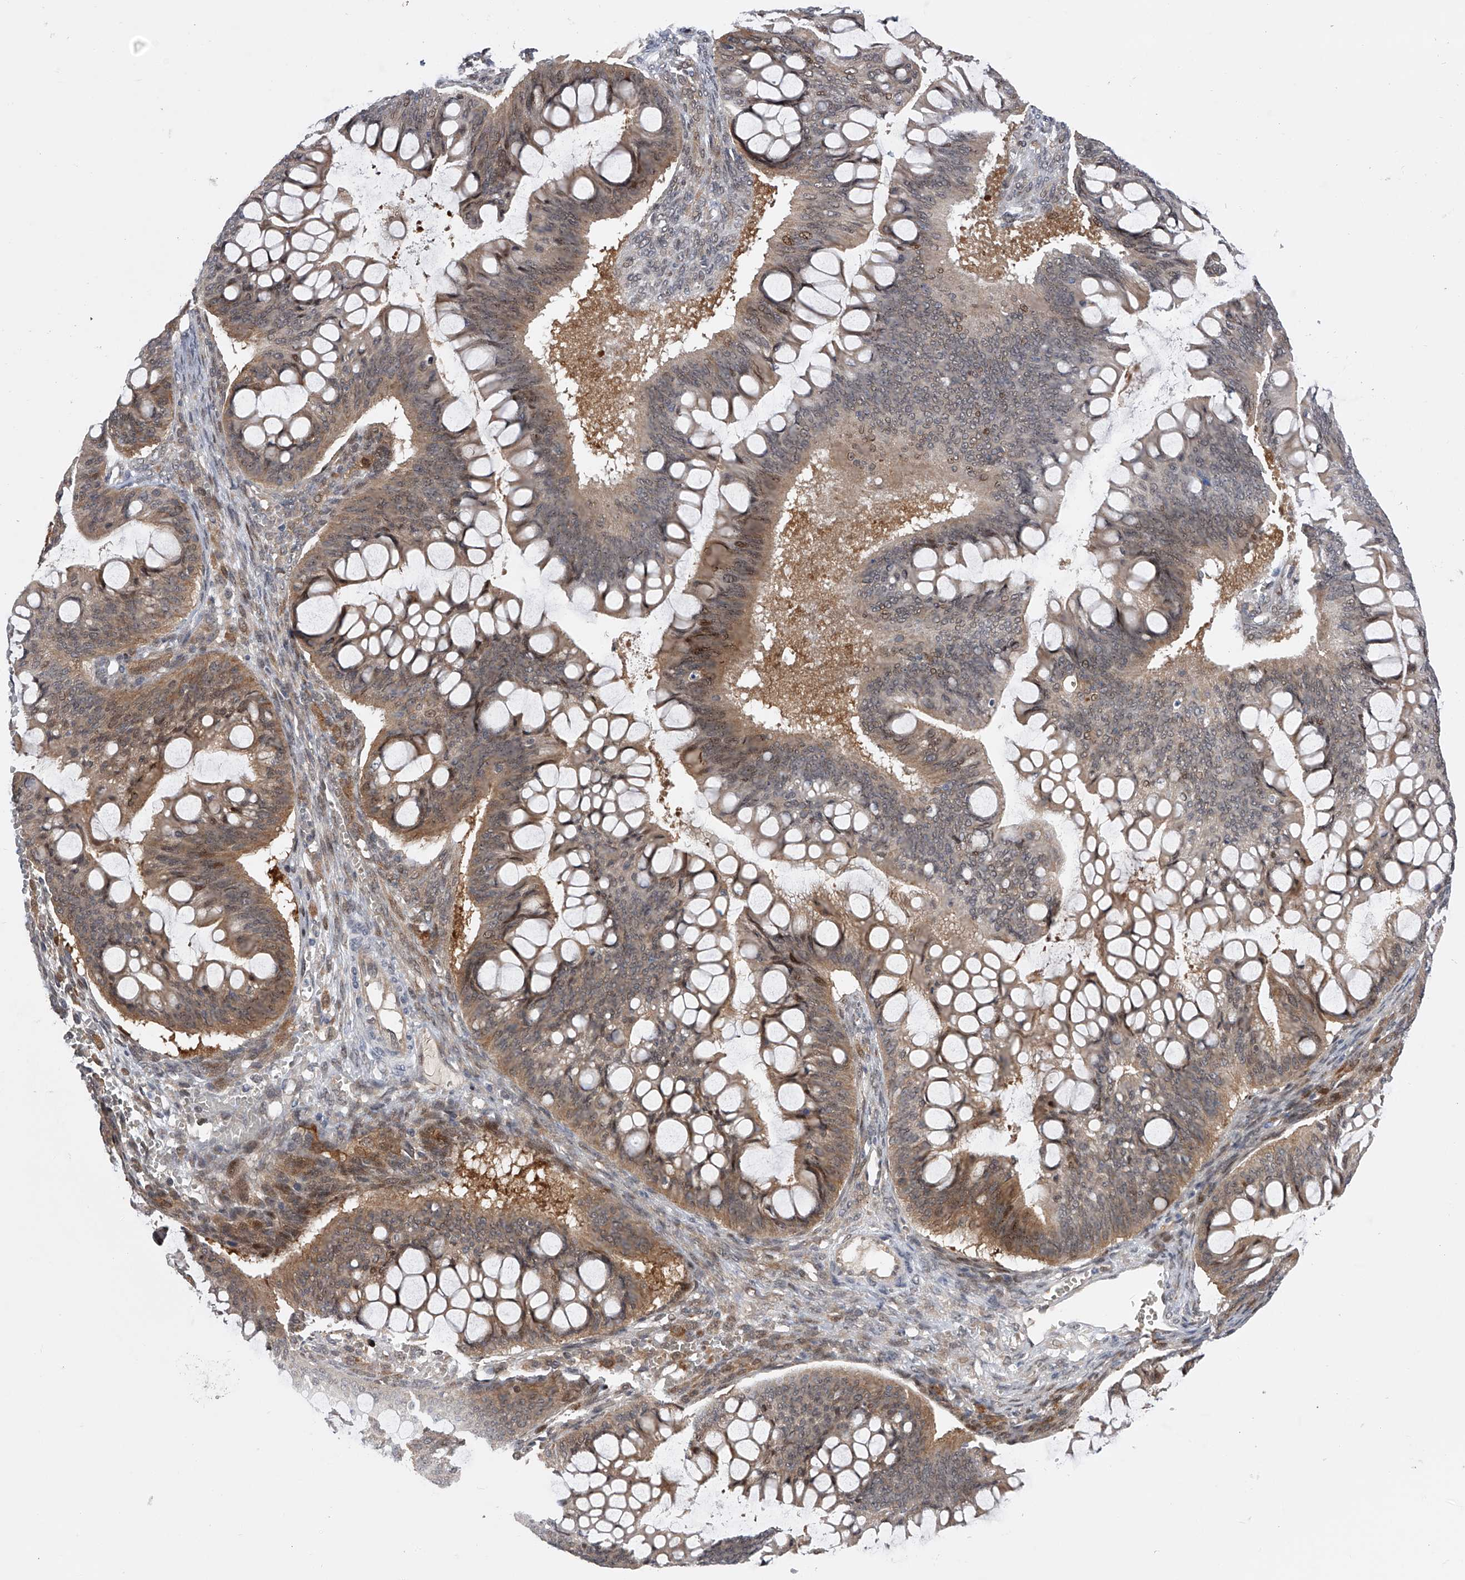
{"staining": {"intensity": "weak", "quantity": "25%-75%", "location": "cytoplasmic/membranous,nuclear"}, "tissue": "ovarian cancer", "cell_type": "Tumor cells", "image_type": "cancer", "snomed": [{"axis": "morphology", "description": "Cystadenocarcinoma, mucinous, NOS"}, {"axis": "topography", "description": "Ovary"}], "caption": "IHC micrograph of human ovarian cancer stained for a protein (brown), which exhibits low levels of weak cytoplasmic/membranous and nuclear expression in about 25%-75% of tumor cells.", "gene": "RWDD2A", "patient": {"sex": "female", "age": 73}}